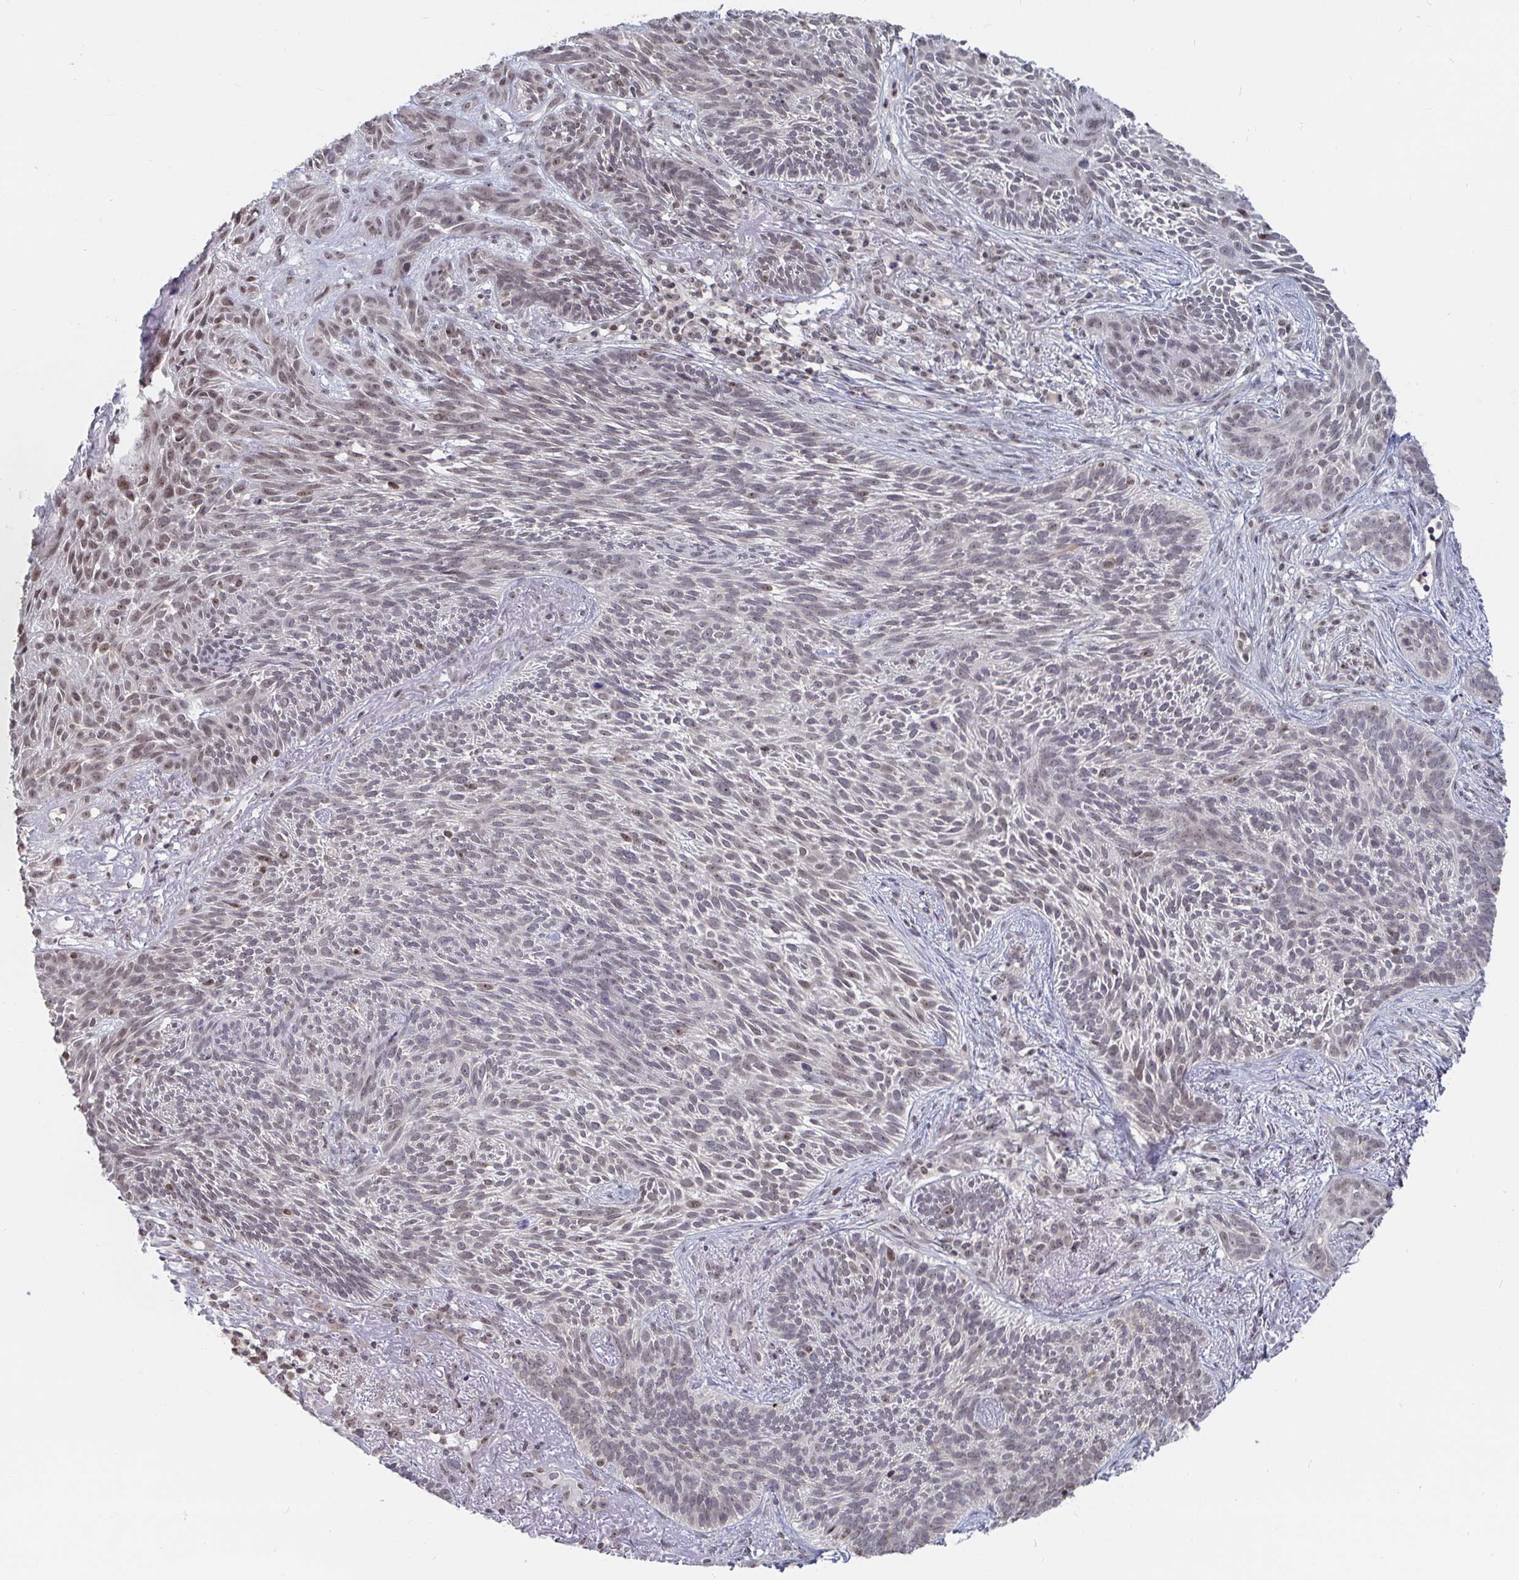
{"staining": {"intensity": "weak", "quantity": "<25%", "location": "nuclear"}, "tissue": "skin cancer", "cell_type": "Tumor cells", "image_type": "cancer", "snomed": [{"axis": "morphology", "description": "Basal cell carcinoma"}, {"axis": "topography", "description": "Skin"}], "caption": "Tumor cells are negative for brown protein staining in skin cancer (basal cell carcinoma). (Immunohistochemistry, brightfield microscopy, high magnification).", "gene": "TRIP12", "patient": {"sex": "female", "age": 78}}